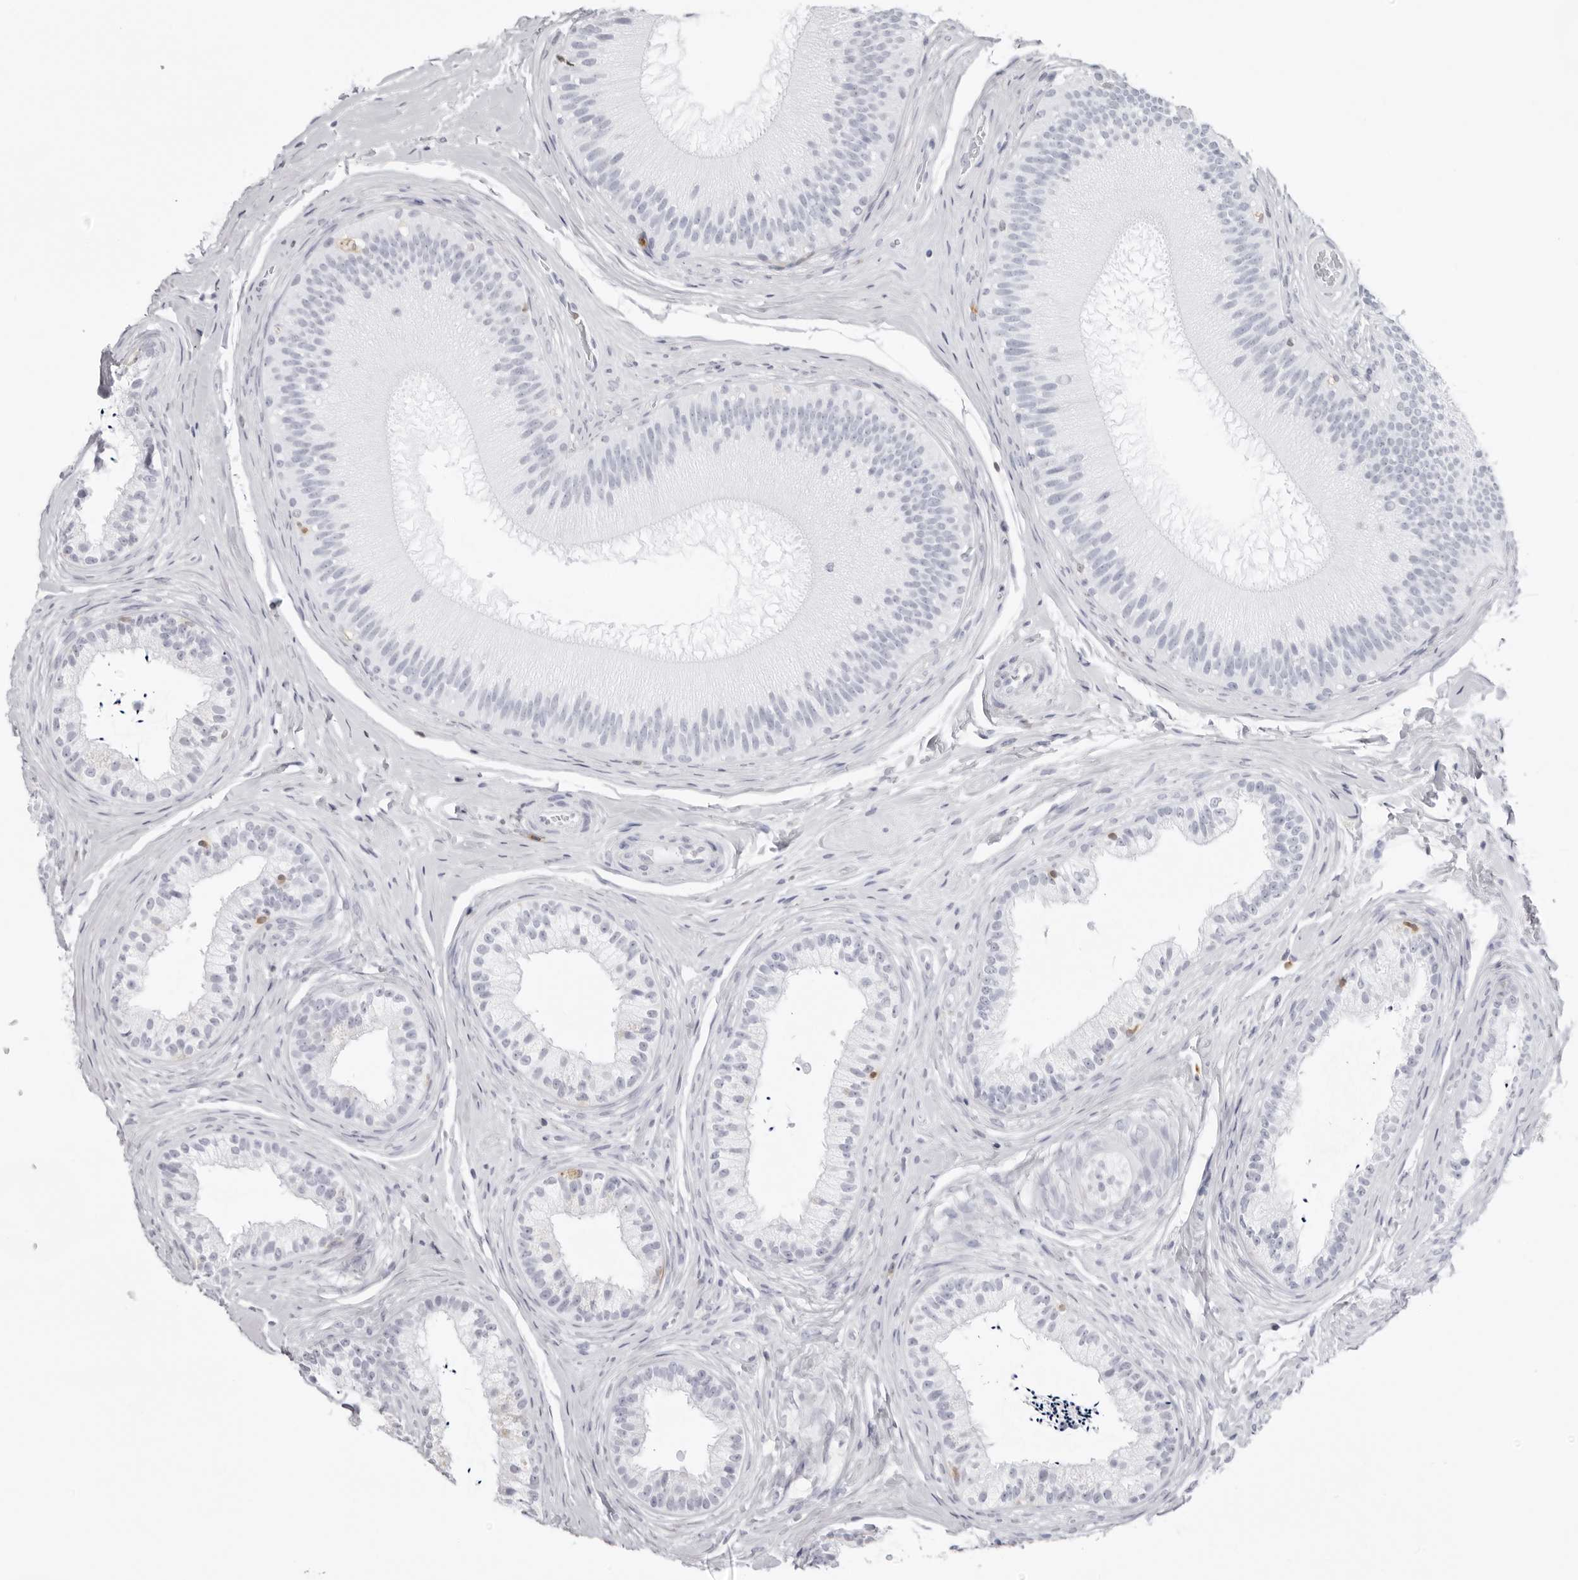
{"staining": {"intensity": "negative", "quantity": "none", "location": "none"}, "tissue": "epididymis", "cell_type": "Glandular cells", "image_type": "normal", "snomed": [{"axis": "morphology", "description": "Normal tissue, NOS"}, {"axis": "topography", "description": "Epididymis"}], "caption": "Glandular cells show no significant staining in unremarkable epididymis. The staining was performed using DAB (3,3'-diaminobenzidine) to visualize the protein expression in brown, while the nuclei were stained in blue with hematoxylin (Magnification: 20x).", "gene": "FMNL1", "patient": {"sex": "male", "age": 45}}